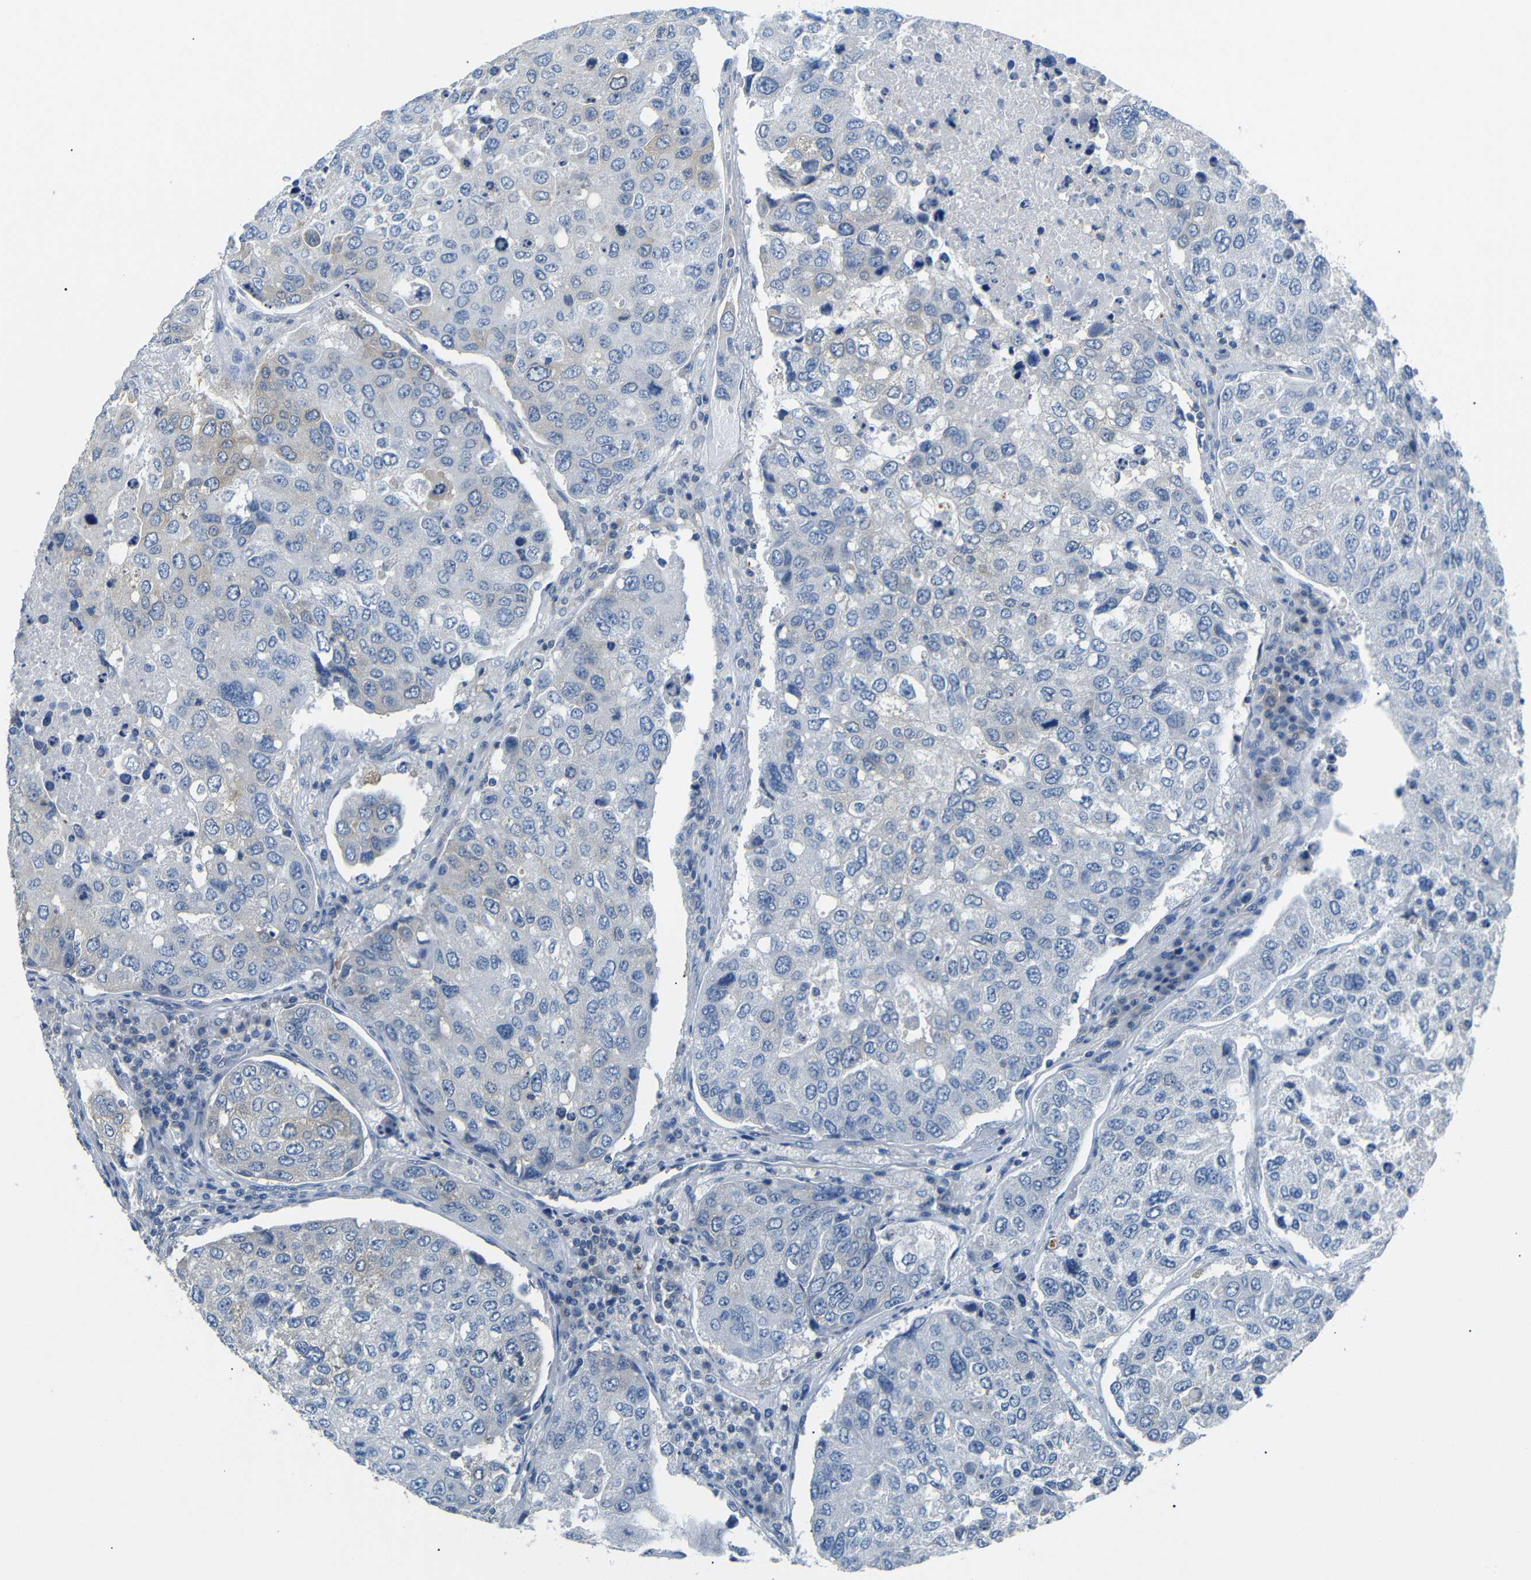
{"staining": {"intensity": "weak", "quantity": ">75%", "location": "cytoplasmic/membranous"}, "tissue": "urothelial cancer", "cell_type": "Tumor cells", "image_type": "cancer", "snomed": [{"axis": "morphology", "description": "Urothelial carcinoma, High grade"}, {"axis": "topography", "description": "Lymph node"}, {"axis": "topography", "description": "Urinary bladder"}], "caption": "Immunohistochemical staining of urothelial carcinoma (high-grade) displays weak cytoplasmic/membranous protein expression in about >75% of tumor cells. (DAB IHC, brown staining for protein, blue staining for nuclei).", "gene": "DCP1A", "patient": {"sex": "male", "age": 51}}